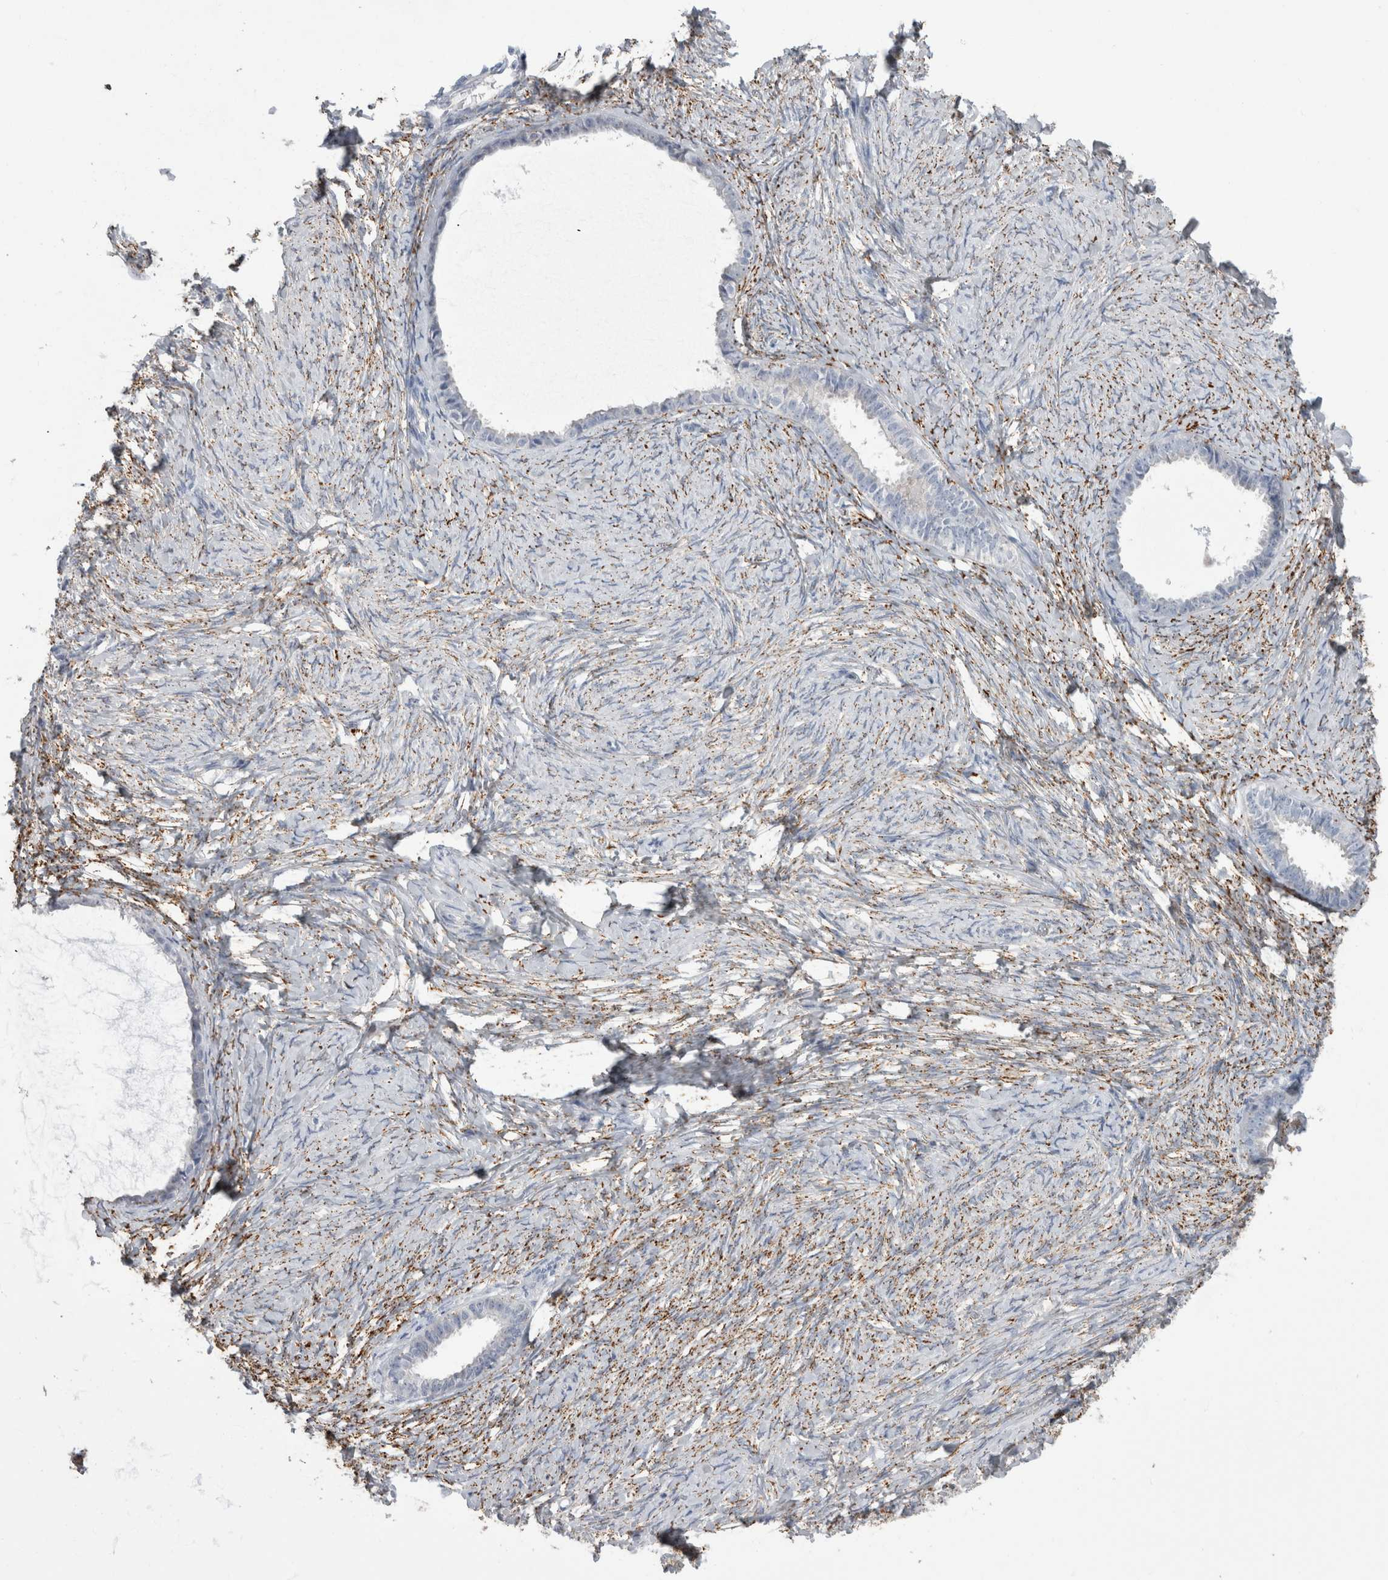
{"staining": {"intensity": "negative", "quantity": "none", "location": "none"}, "tissue": "ovarian cancer", "cell_type": "Tumor cells", "image_type": "cancer", "snomed": [{"axis": "morphology", "description": "Cystadenocarcinoma, serous, NOS"}, {"axis": "topography", "description": "Ovary"}], "caption": "Tumor cells show no significant expression in ovarian cancer (serous cystadenocarcinoma). The staining was performed using DAB to visualize the protein expression in brown, while the nuclei were stained in blue with hematoxylin (Magnification: 20x).", "gene": "GATM", "patient": {"sex": "female", "age": 79}}